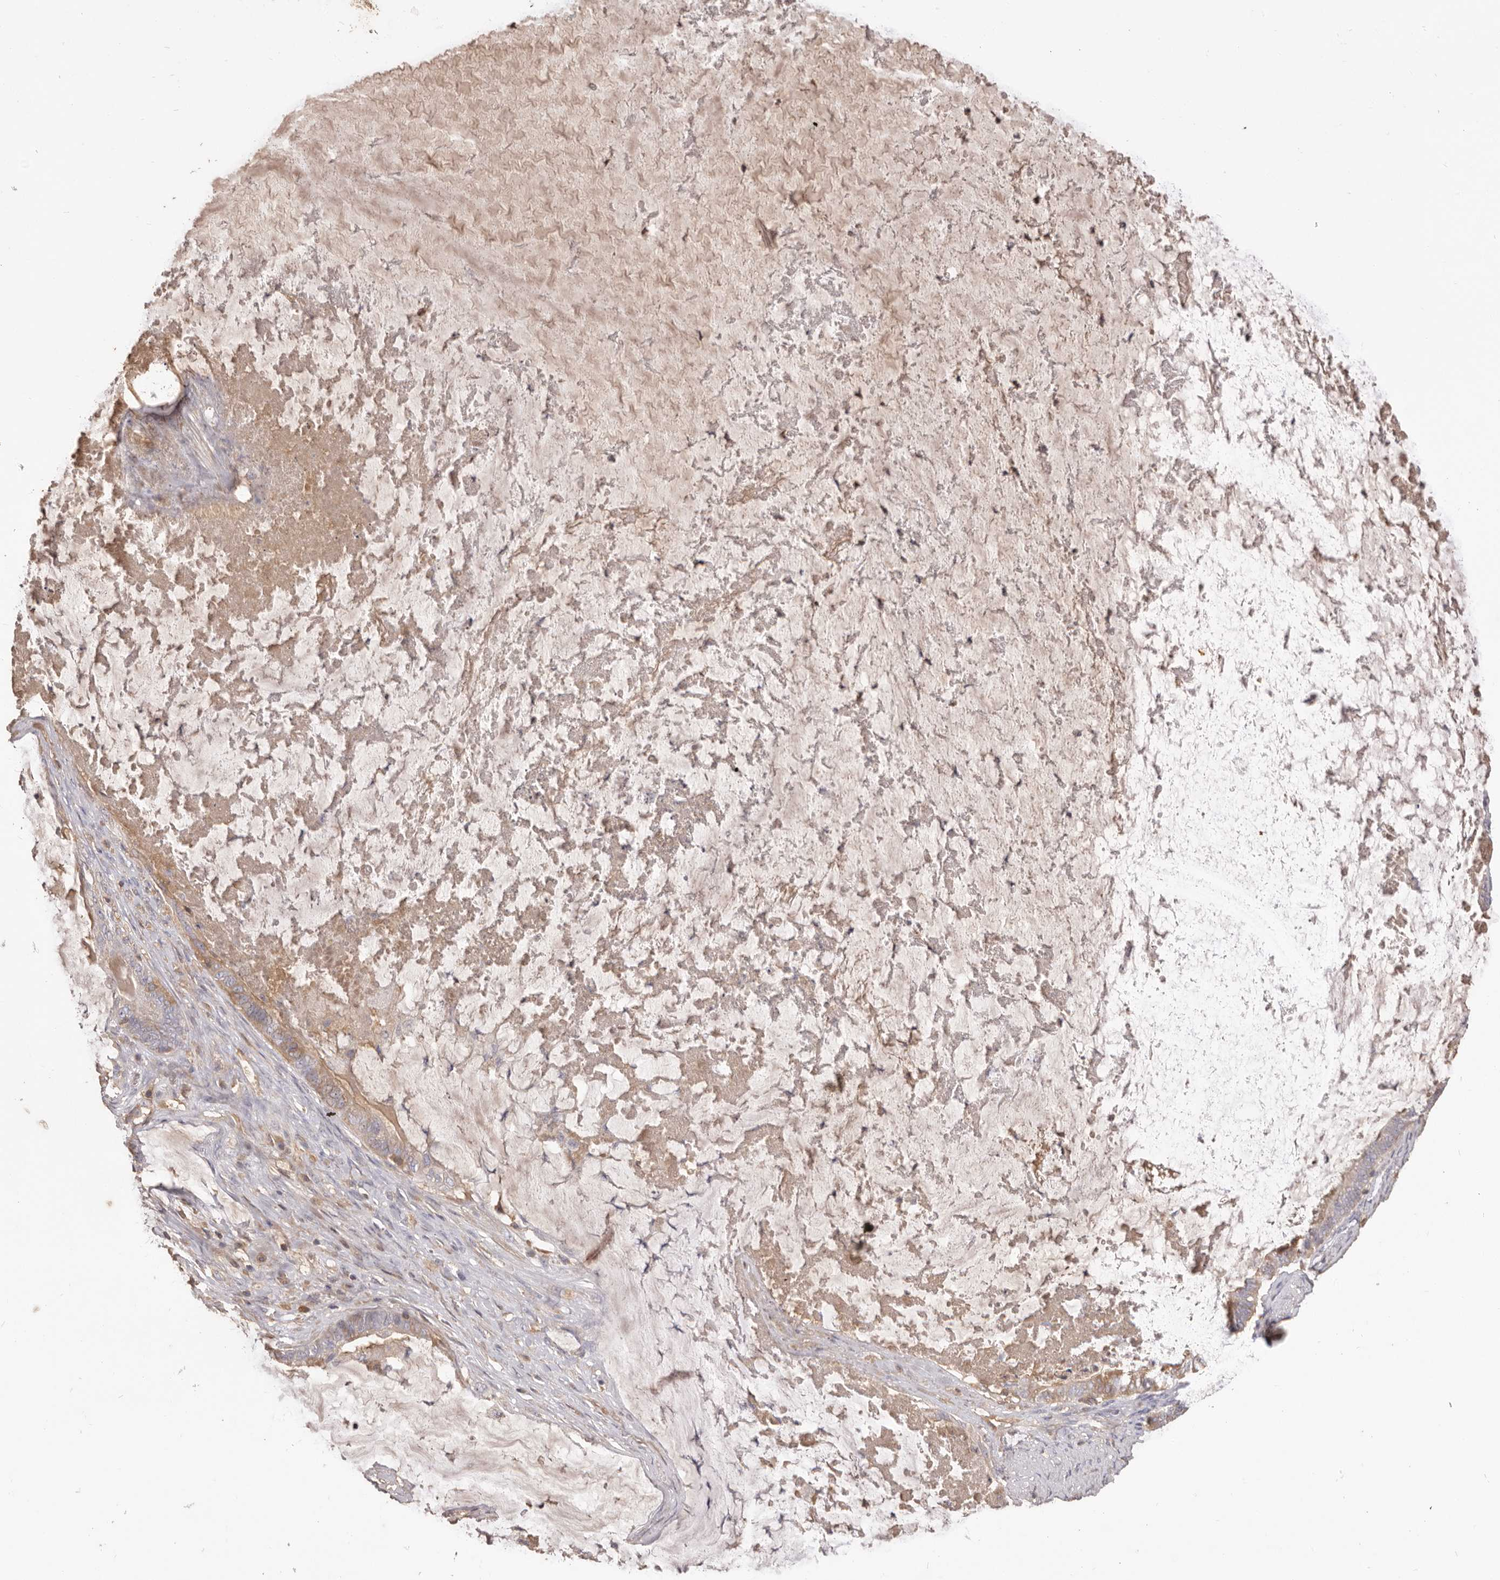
{"staining": {"intensity": "weak", "quantity": ">75%", "location": "cytoplasmic/membranous"}, "tissue": "ovarian cancer", "cell_type": "Tumor cells", "image_type": "cancer", "snomed": [{"axis": "morphology", "description": "Cystadenocarcinoma, mucinous, NOS"}, {"axis": "topography", "description": "Ovary"}], "caption": "Protein expression analysis of human mucinous cystadenocarcinoma (ovarian) reveals weak cytoplasmic/membranous expression in about >75% of tumor cells.", "gene": "HCAR2", "patient": {"sex": "female", "age": 61}}